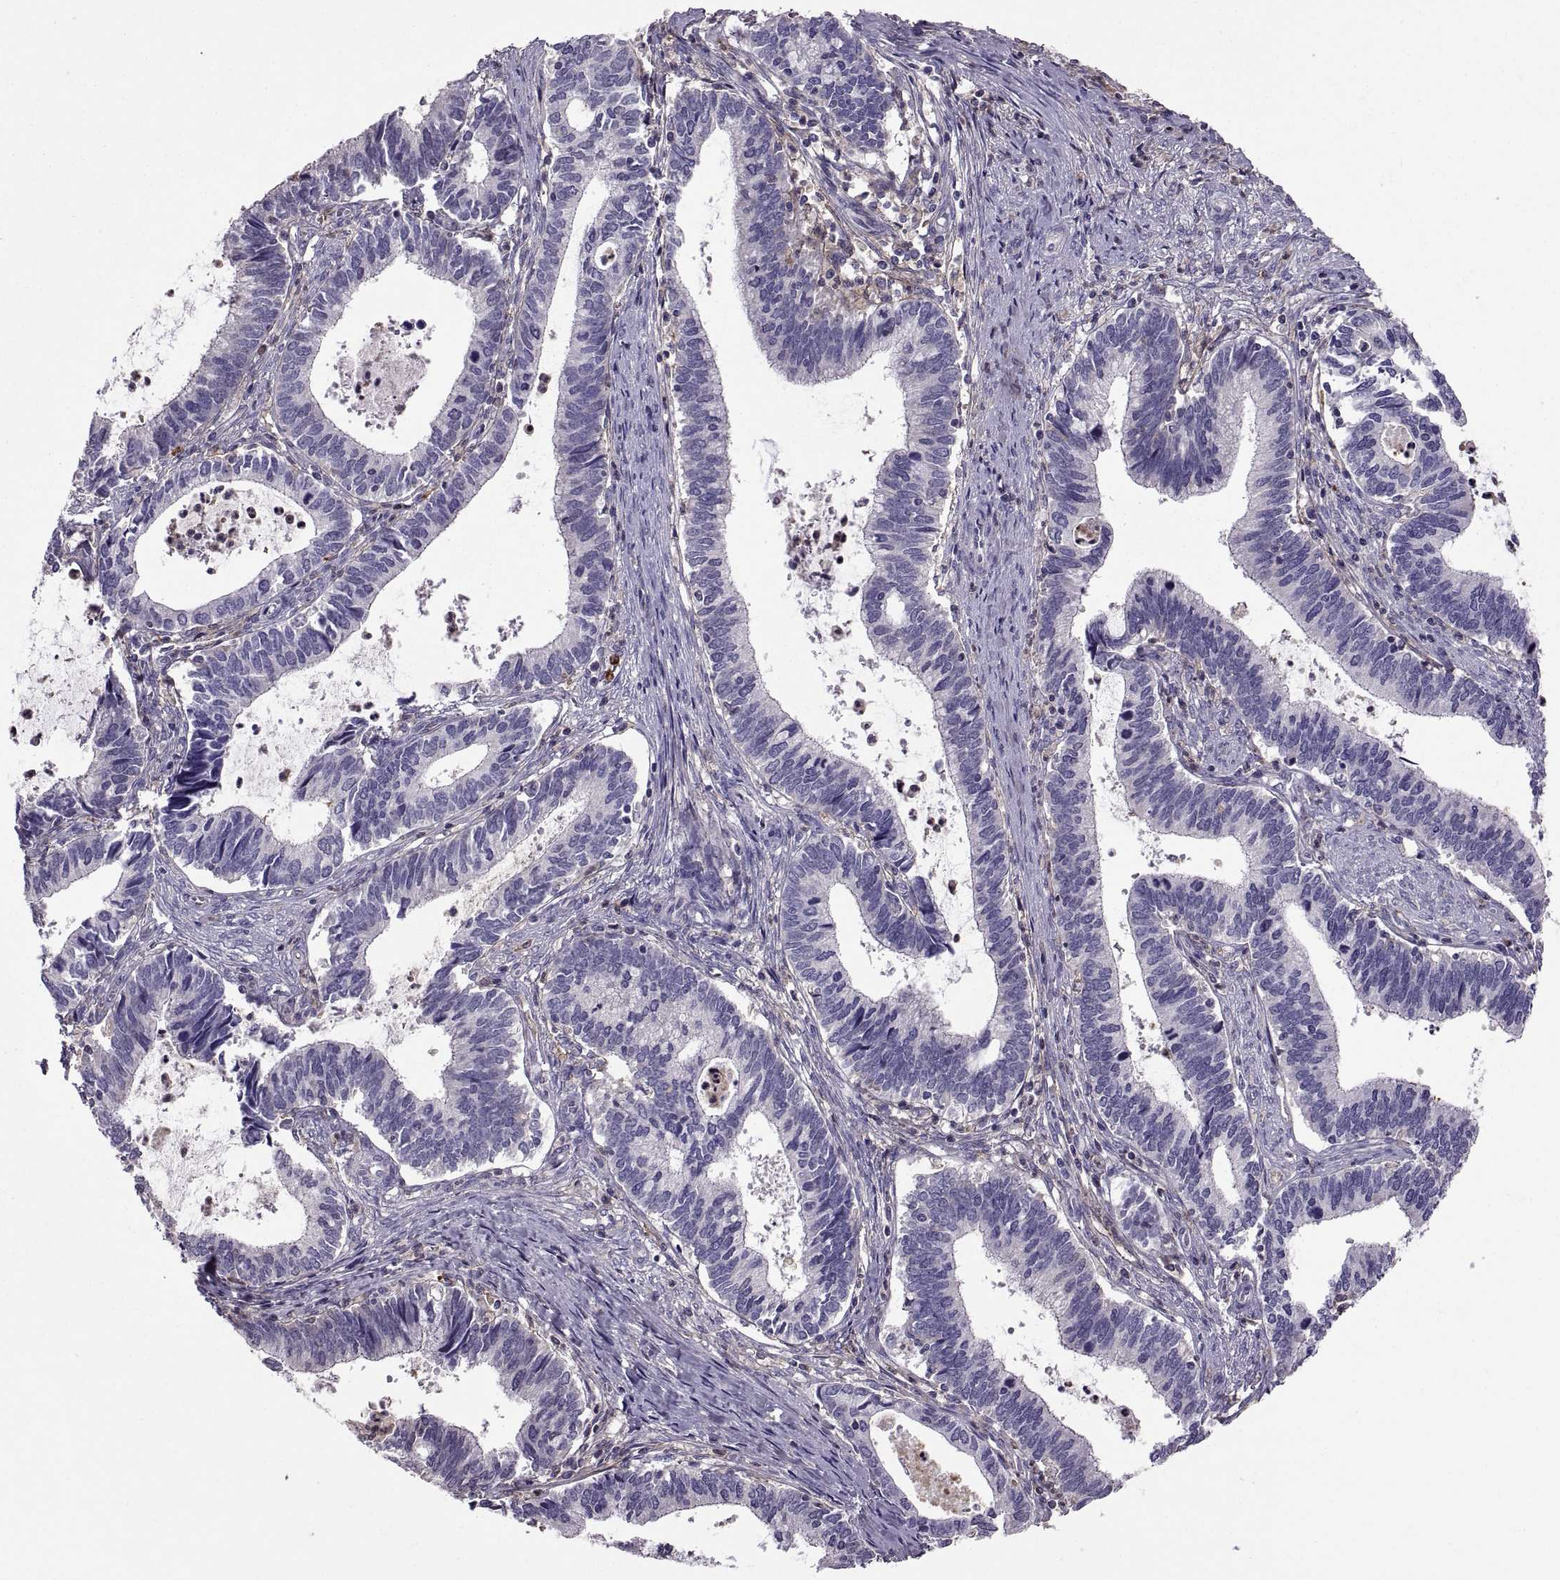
{"staining": {"intensity": "negative", "quantity": "none", "location": "none"}, "tissue": "cervical cancer", "cell_type": "Tumor cells", "image_type": "cancer", "snomed": [{"axis": "morphology", "description": "Adenocarcinoma, NOS"}, {"axis": "topography", "description": "Cervix"}], "caption": "Cervical adenocarcinoma was stained to show a protein in brown. There is no significant staining in tumor cells.", "gene": "EMILIN2", "patient": {"sex": "female", "age": 42}}